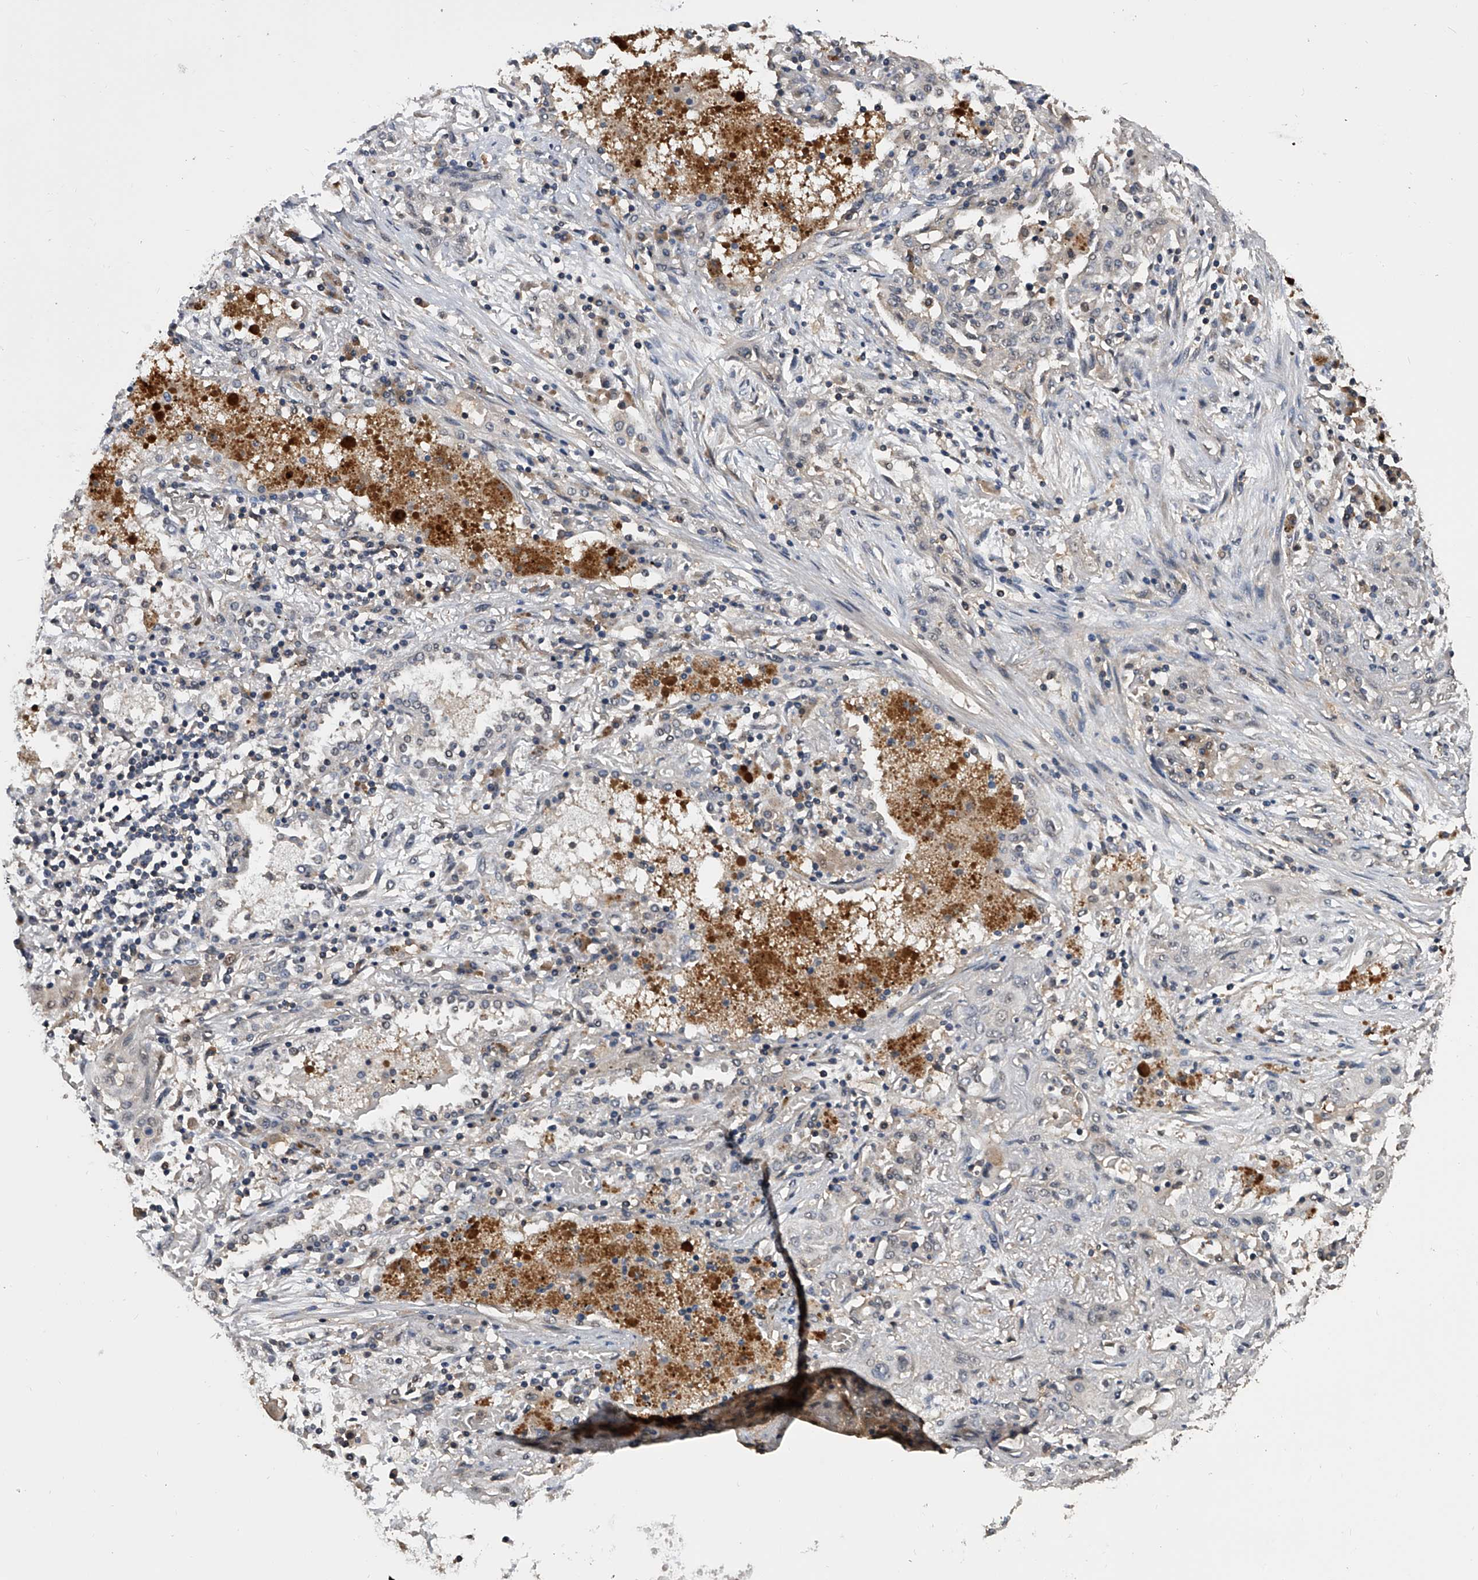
{"staining": {"intensity": "negative", "quantity": "none", "location": "none"}, "tissue": "lung cancer", "cell_type": "Tumor cells", "image_type": "cancer", "snomed": [{"axis": "morphology", "description": "Squamous cell carcinoma, NOS"}, {"axis": "topography", "description": "Lung"}], "caption": "This is a image of IHC staining of squamous cell carcinoma (lung), which shows no positivity in tumor cells. Brightfield microscopy of immunohistochemistry stained with DAB (3,3'-diaminobenzidine) (brown) and hematoxylin (blue), captured at high magnification.", "gene": "EFCAB7", "patient": {"sex": "female", "age": 47}}